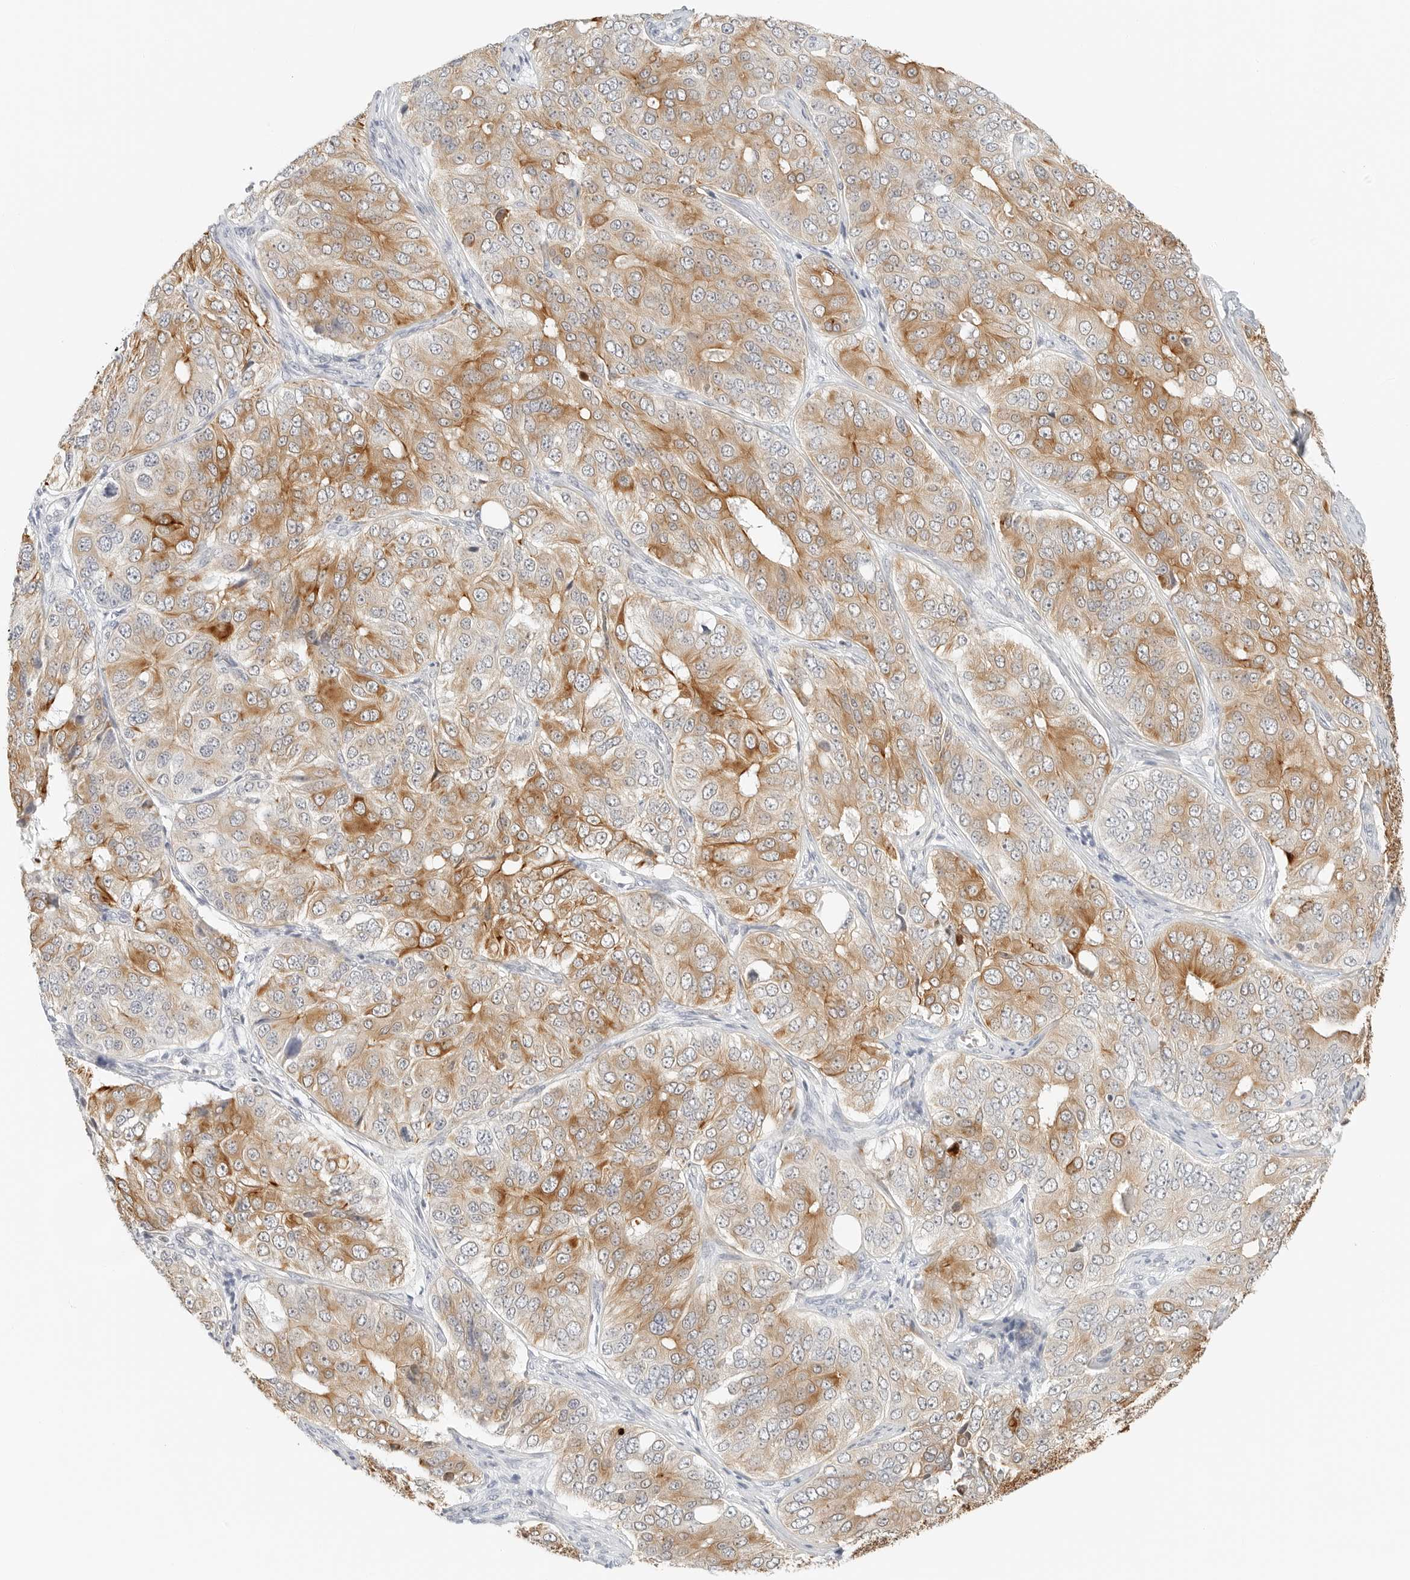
{"staining": {"intensity": "moderate", "quantity": ">75%", "location": "cytoplasmic/membranous"}, "tissue": "ovarian cancer", "cell_type": "Tumor cells", "image_type": "cancer", "snomed": [{"axis": "morphology", "description": "Carcinoma, endometroid"}, {"axis": "topography", "description": "Ovary"}], "caption": "Endometroid carcinoma (ovarian) stained with a protein marker exhibits moderate staining in tumor cells.", "gene": "IQCC", "patient": {"sex": "female", "age": 51}}